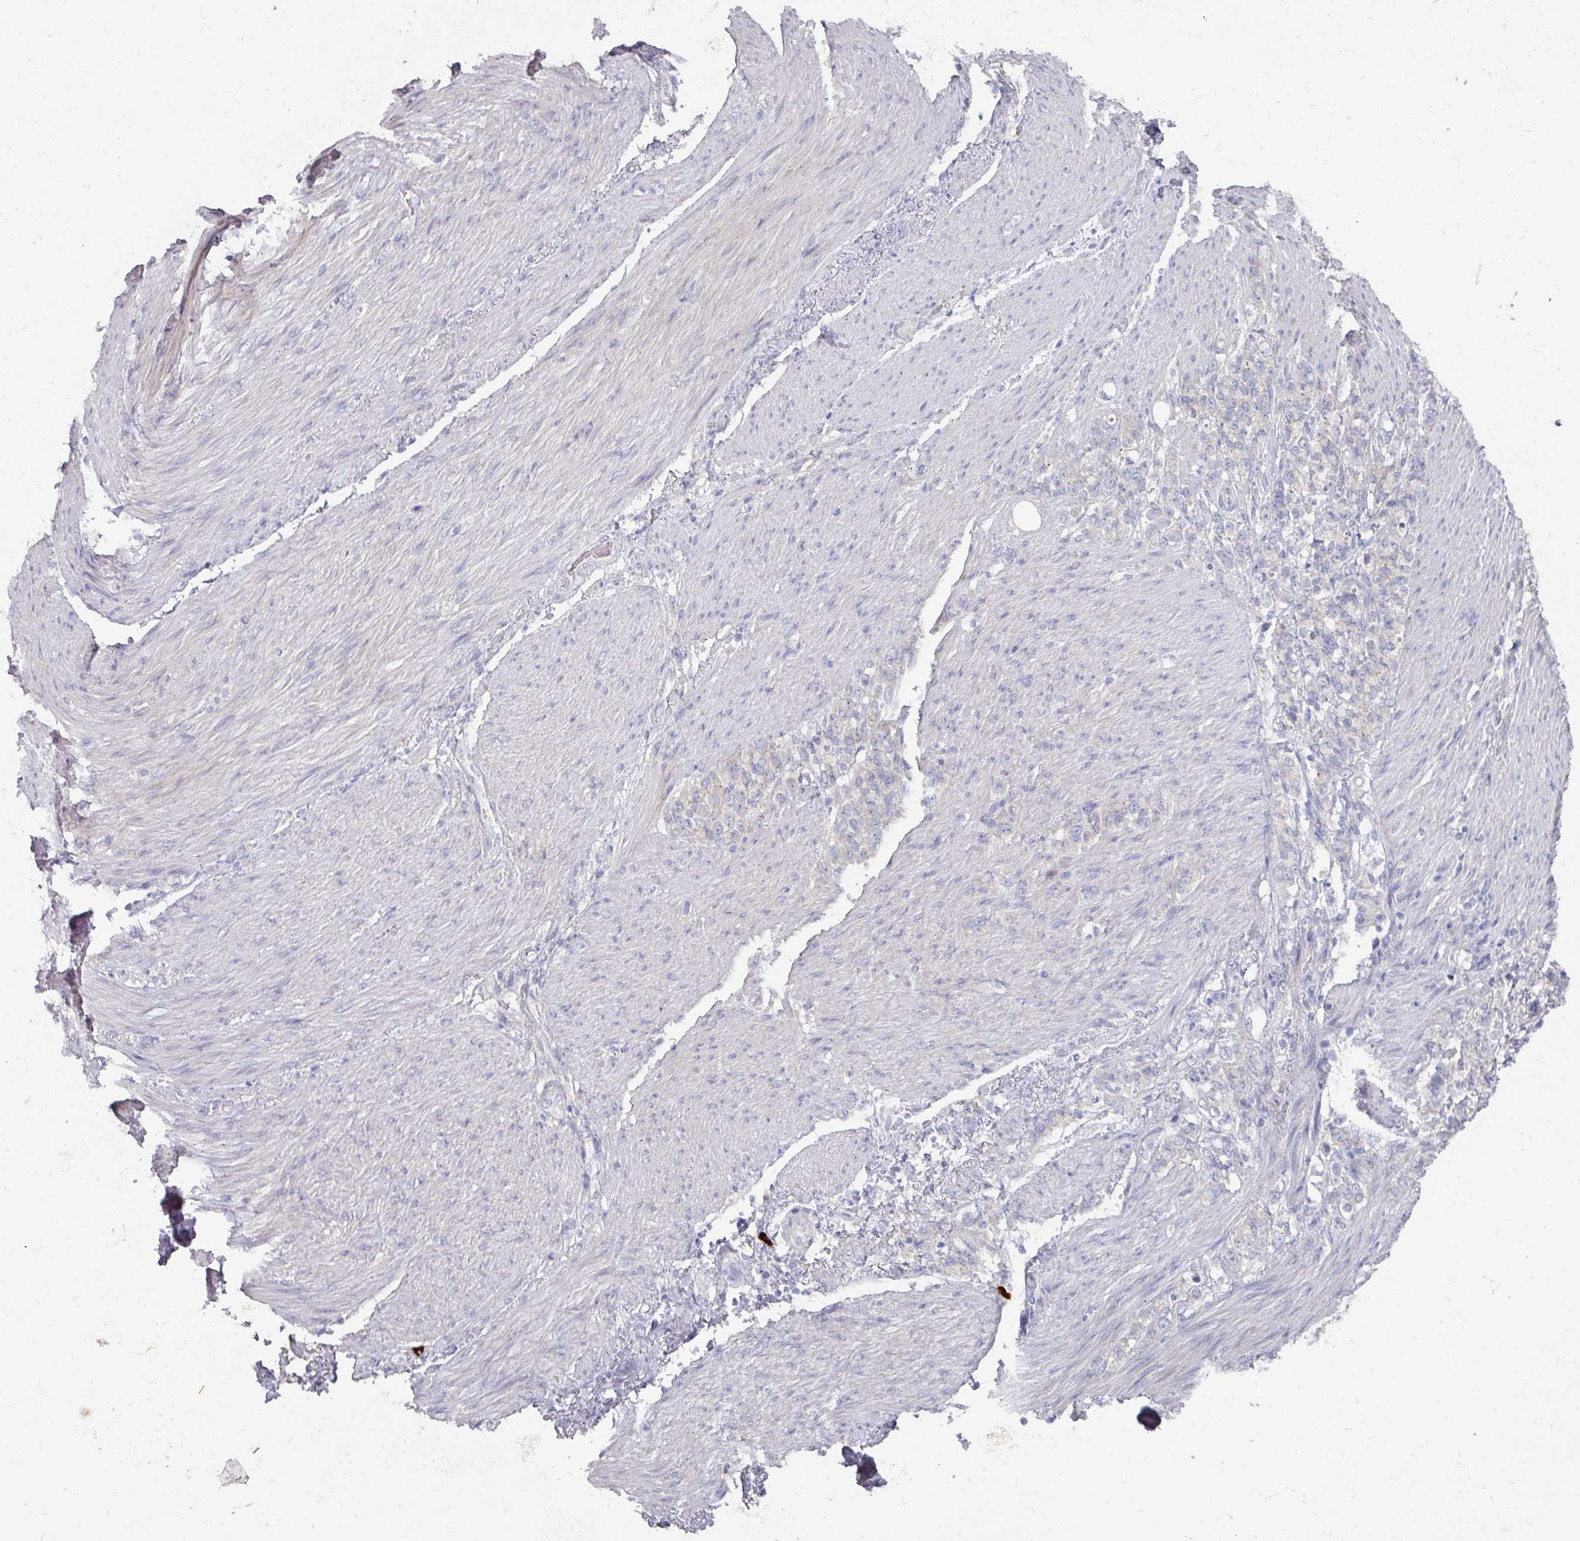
{"staining": {"intensity": "negative", "quantity": "none", "location": "none"}, "tissue": "stomach cancer", "cell_type": "Tumor cells", "image_type": "cancer", "snomed": [{"axis": "morphology", "description": "Adenocarcinoma, NOS"}, {"axis": "topography", "description": "Stomach"}], "caption": "A high-resolution photomicrograph shows immunohistochemistry (IHC) staining of stomach cancer (adenocarcinoma), which shows no significant positivity in tumor cells. (DAB IHC visualized using brightfield microscopy, high magnification).", "gene": "NT5C1A", "patient": {"sex": "female", "age": 79}}